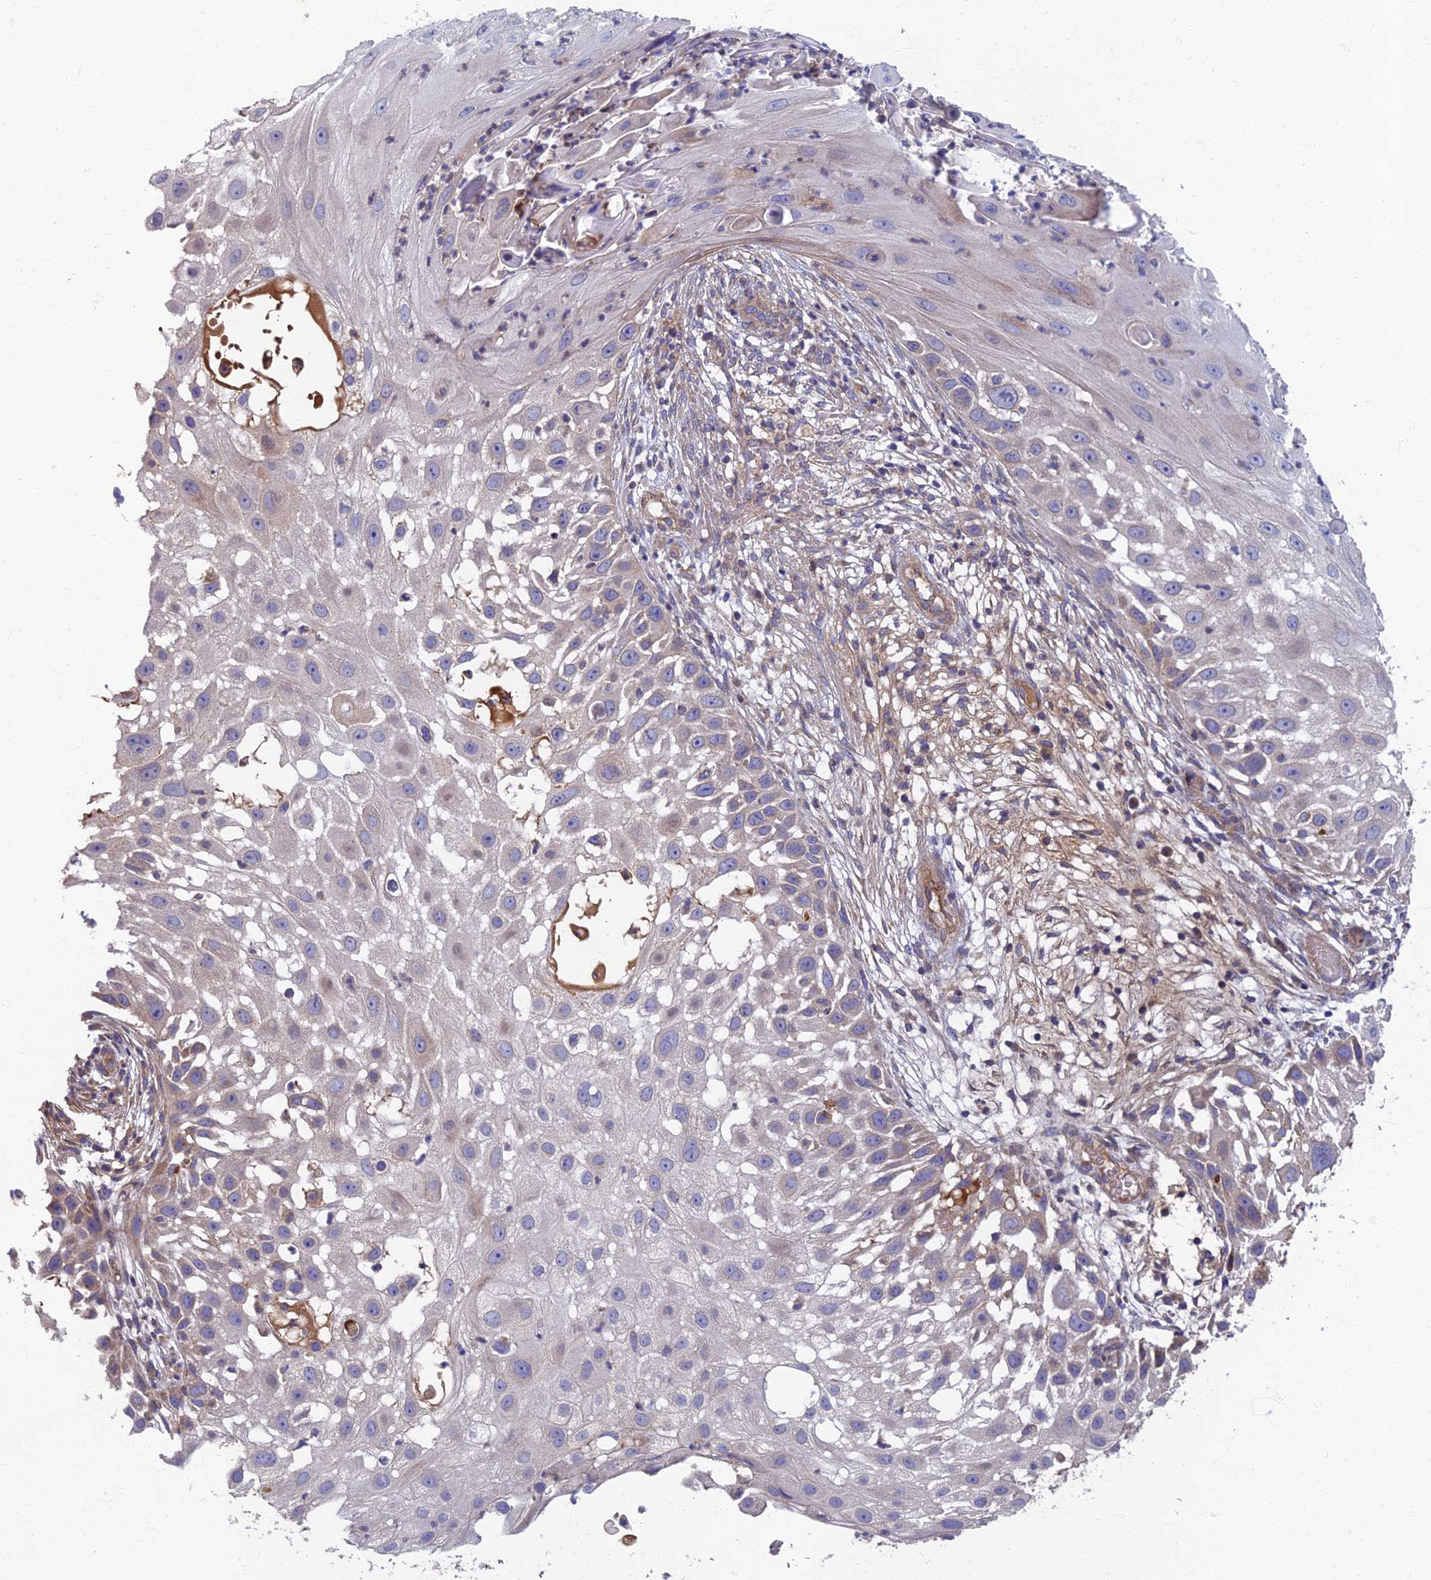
{"staining": {"intensity": "weak", "quantity": "<25%", "location": "cytoplasmic/membranous"}, "tissue": "skin cancer", "cell_type": "Tumor cells", "image_type": "cancer", "snomed": [{"axis": "morphology", "description": "Squamous cell carcinoma, NOS"}, {"axis": "topography", "description": "Skin"}], "caption": "Skin cancer stained for a protein using immunohistochemistry (IHC) demonstrates no expression tumor cells.", "gene": "SOGA1", "patient": {"sex": "female", "age": 44}}